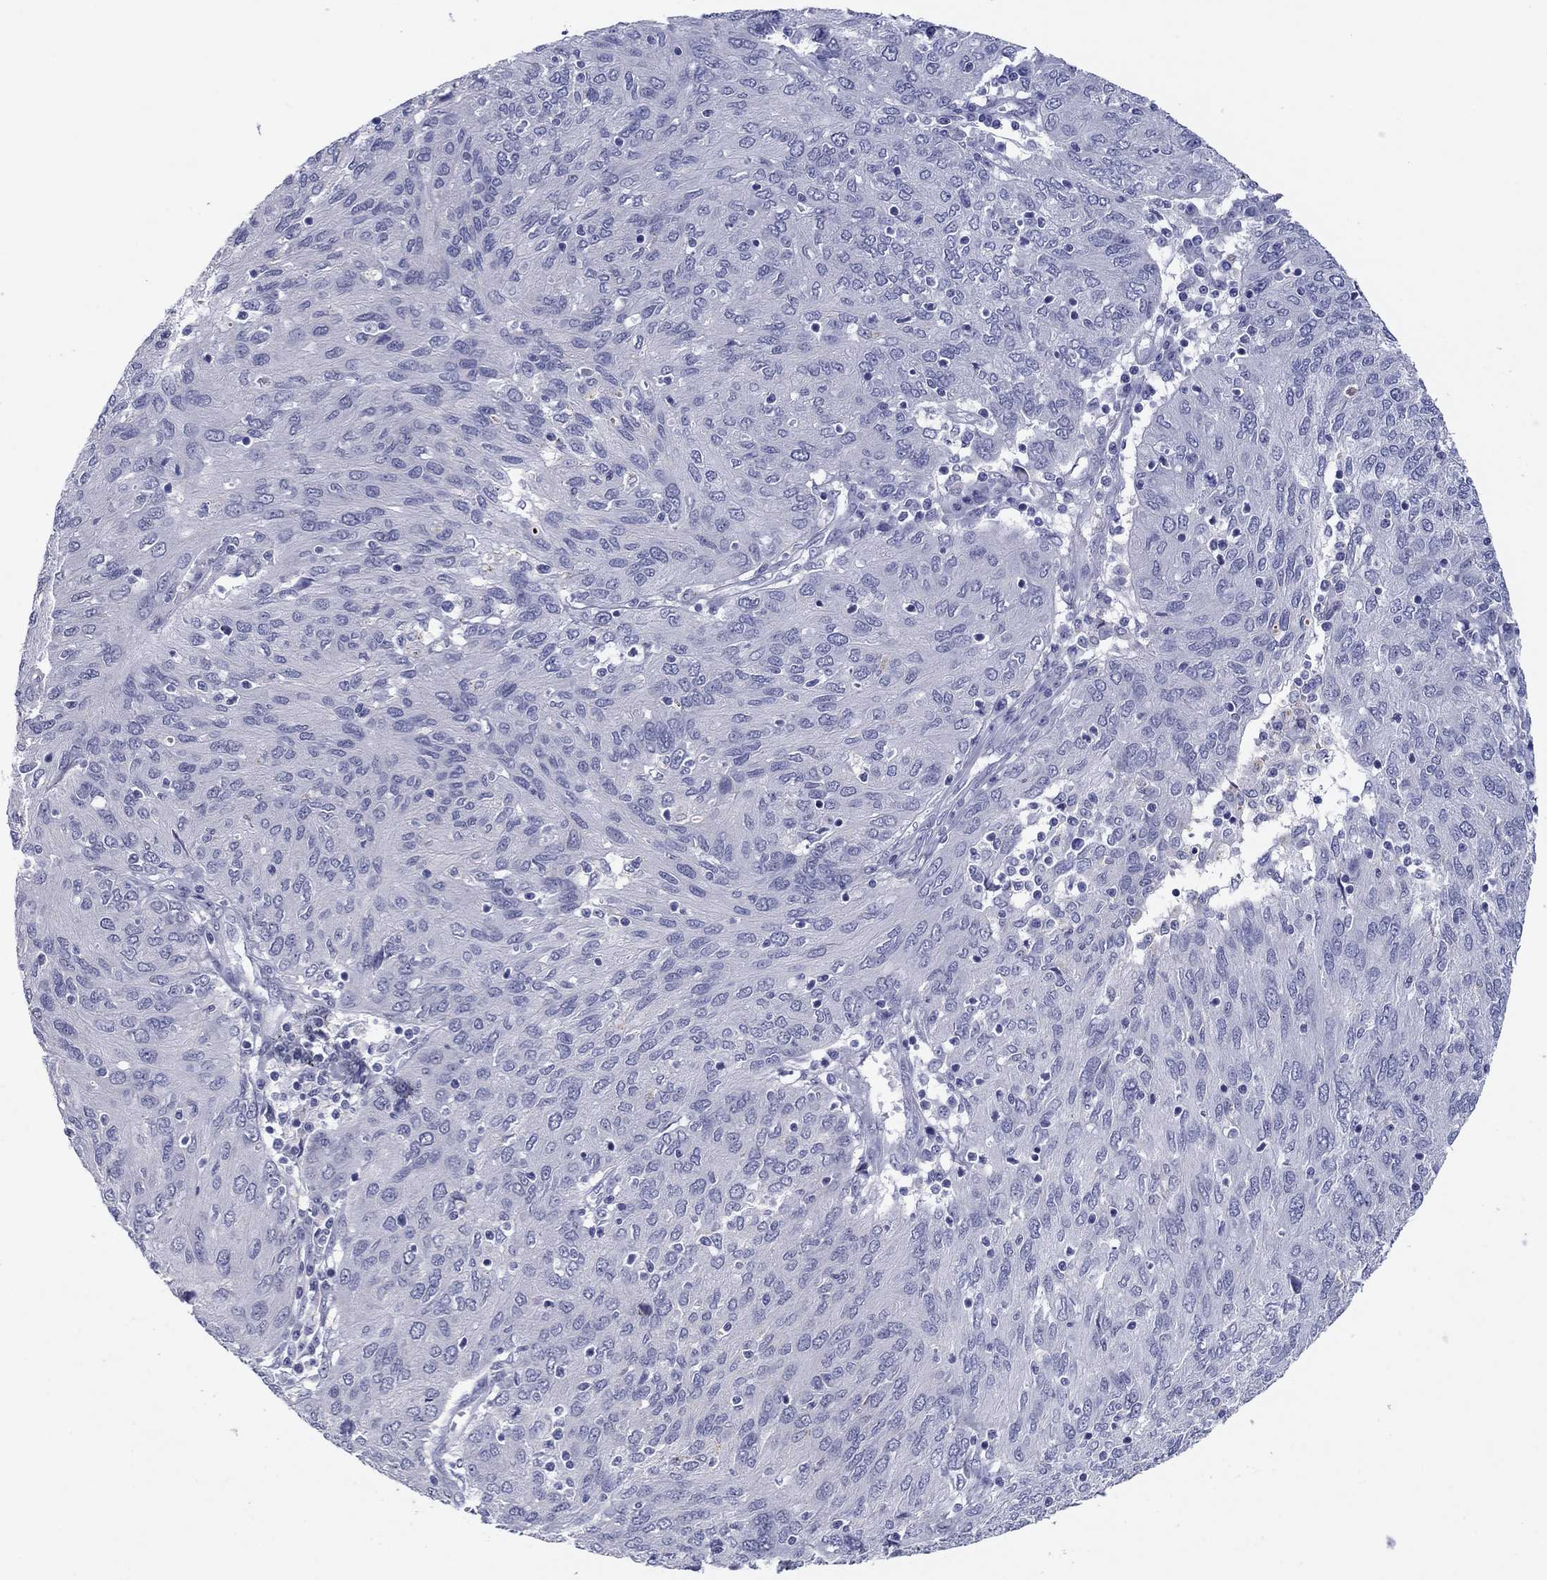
{"staining": {"intensity": "negative", "quantity": "none", "location": "none"}, "tissue": "ovarian cancer", "cell_type": "Tumor cells", "image_type": "cancer", "snomed": [{"axis": "morphology", "description": "Carcinoma, endometroid"}, {"axis": "topography", "description": "Ovary"}], "caption": "This is an immunohistochemistry micrograph of human ovarian cancer (endometroid carcinoma). There is no expression in tumor cells.", "gene": "TCFL5", "patient": {"sex": "female", "age": 50}}